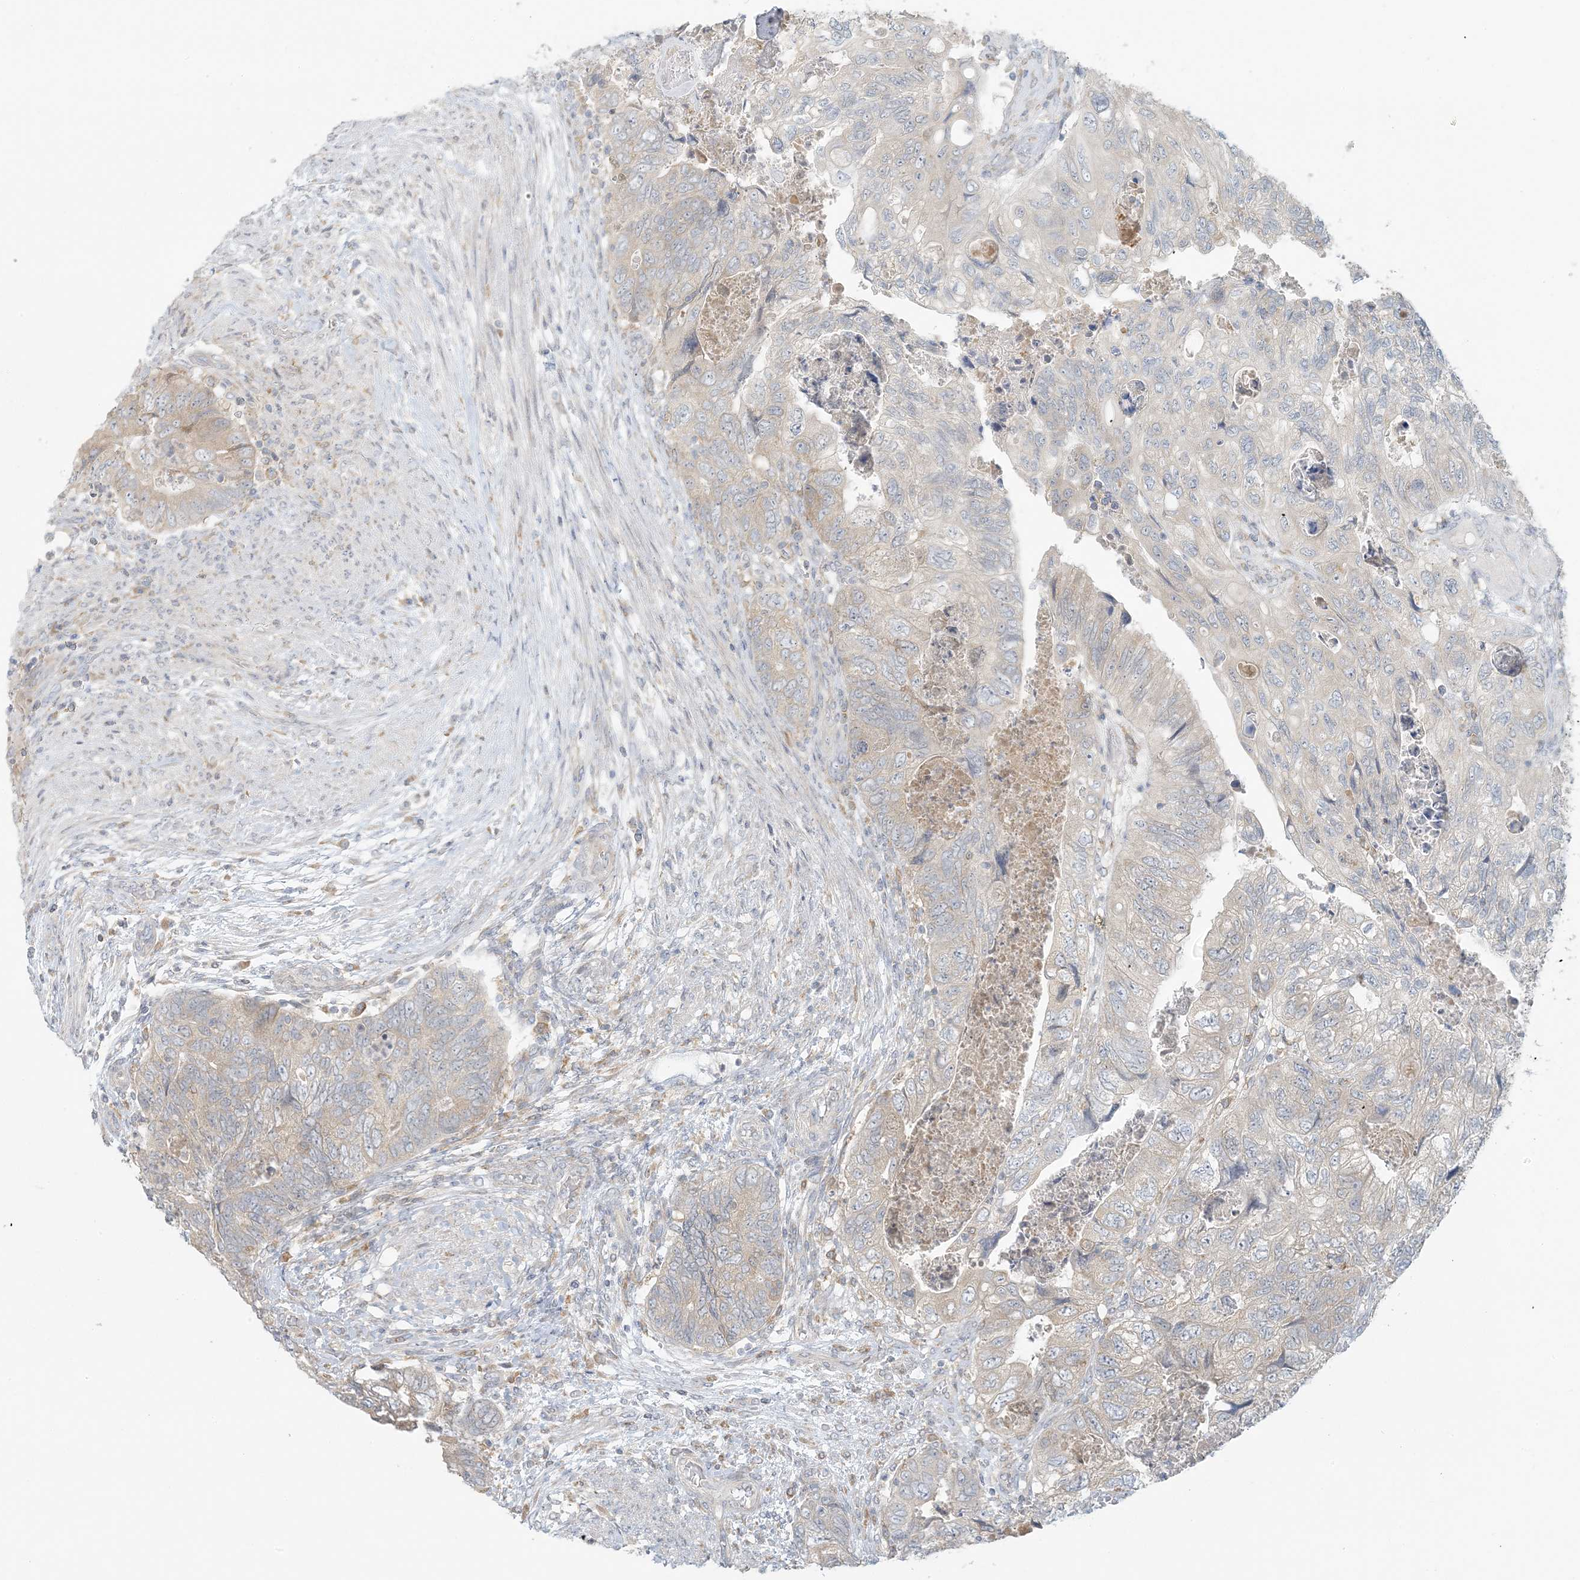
{"staining": {"intensity": "weak", "quantity": "<25%", "location": "cytoplasmic/membranous"}, "tissue": "colorectal cancer", "cell_type": "Tumor cells", "image_type": "cancer", "snomed": [{"axis": "morphology", "description": "Adenocarcinoma, NOS"}, {"axis": "topography", "description": "Rectum"}], "caption": "The image demonstrates no significant positivity in tumor cells of colorectal adenocarcinoma. The staining was performed using DAB to visualize the protein expression in brown, while the nuclei were stained in blue with hematoxylin (Magnification: 20x).", "gene": "EEFSEC", "patient": {"sex": "male", "age": 63}}